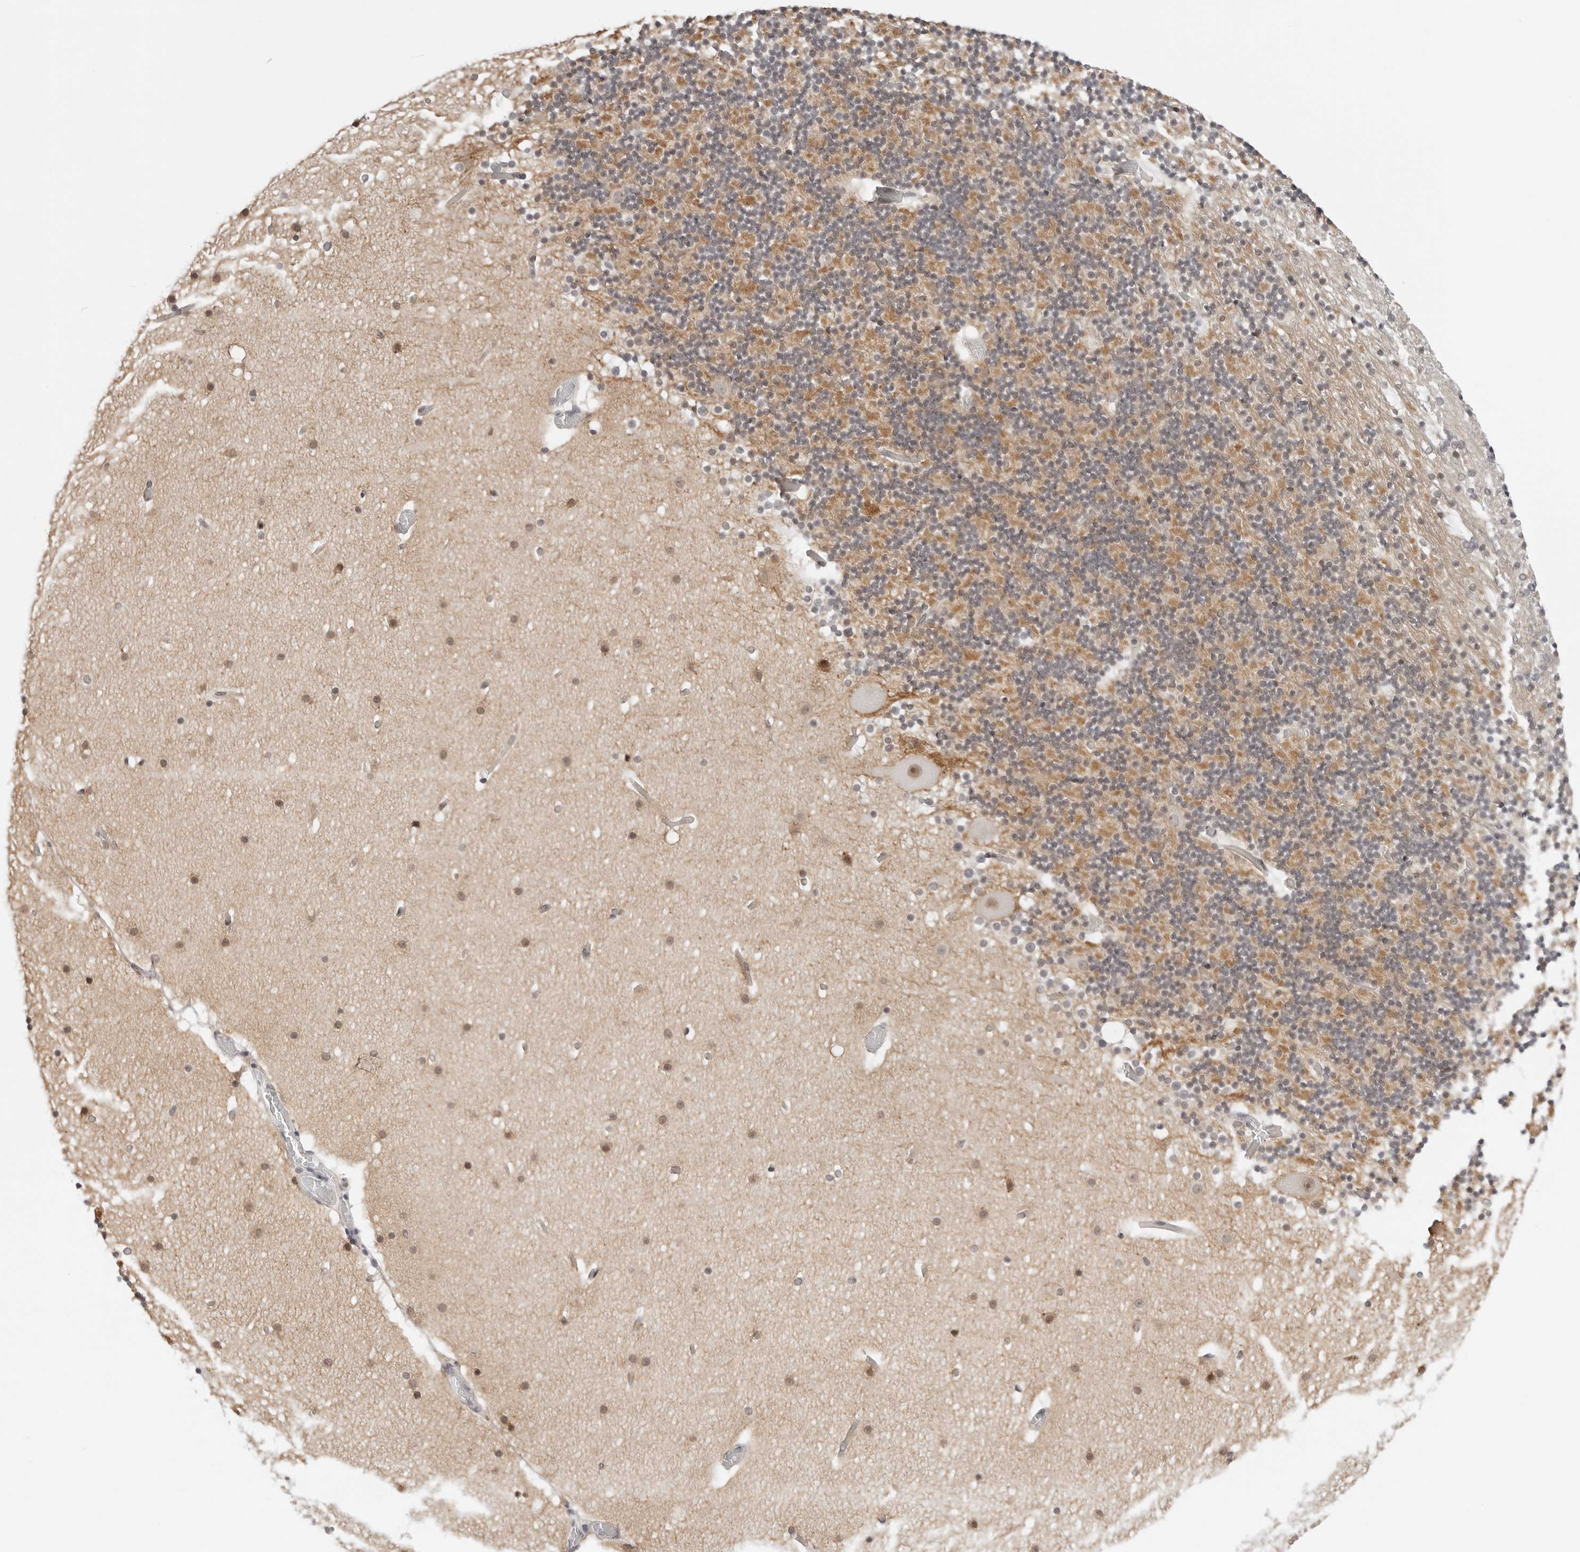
{"staining": {"intensity": "moderate", "quantity": ">75%", "location": "cytoplasmic/membranous"}, "tissue": "cerebellum", "cell_type": "Cells in granular layer", "image_type": "normal", "snomed": [{"axis": "morphology", "description": "Normal tissue, NOS"}, {"axis": "topography", "description": "Cerebellum"}], "caption": "Immunohistochemical staining of benign cerebellum demonstrates medium levels of moderate cytoplasmic/membranous positivity in about >75% of cells in granular layer.", "gene": "TSEN2", "patient": {"sex": "male", "age": 57}}